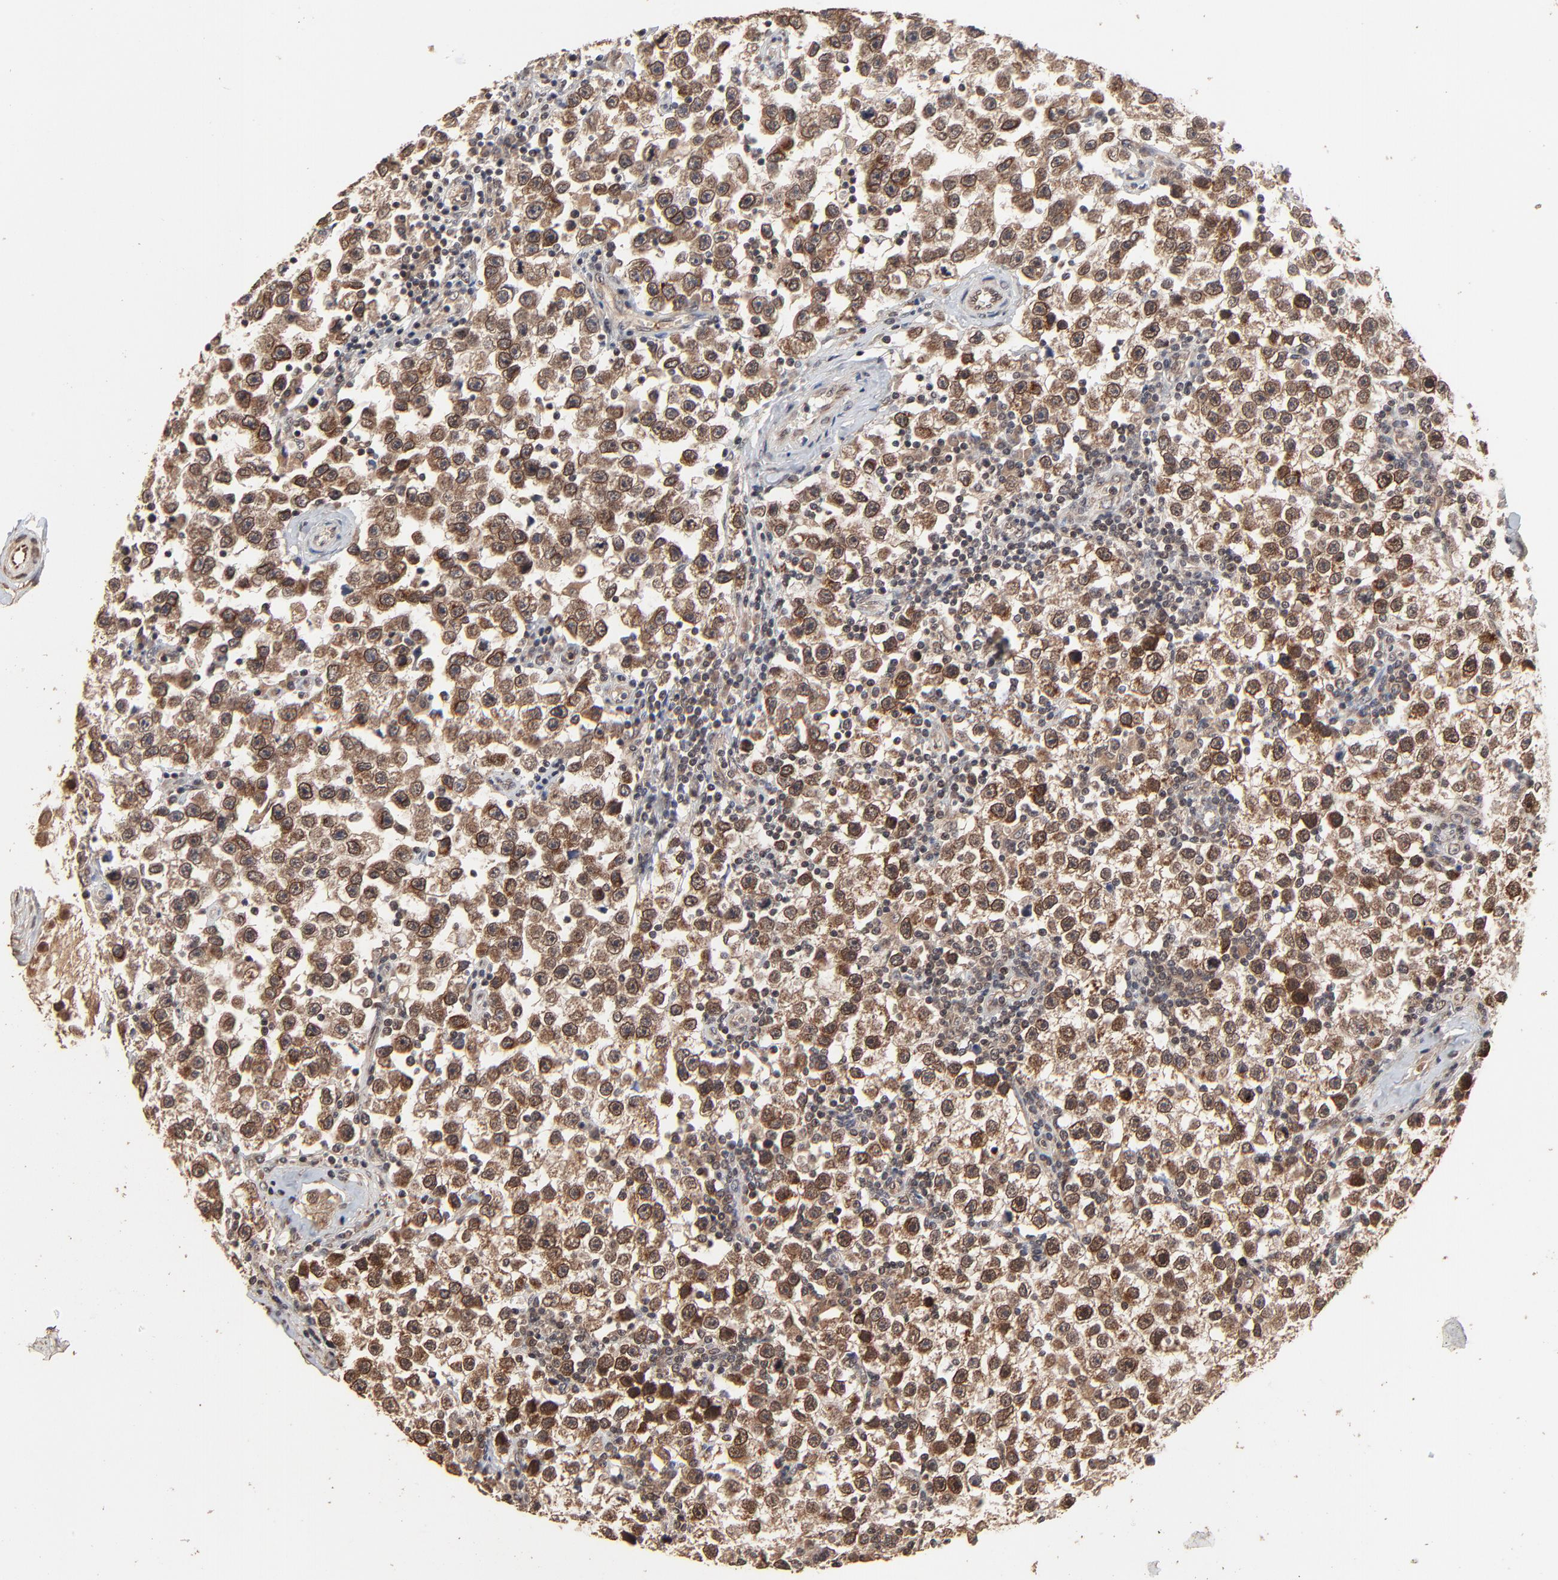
{"staining": {"intensity": "moderate", "quantity": ">75%", "location": "cytoplasmic/membranous,nuclear"}, "tissue": "testis cancer", "cell_type": "Tumor cells", "image_type": "cancer", "snomed": [{"axis": "morphology", "description": "Seminoma, NOS"}, {"axis": "topography", "description": "Testis"}], "caption": "A high-resolution micrograph shows immunohistochemistry staining of testis cancer, which reveals moderate cytoplasmic/membranous and nuclear expression in approximately >75% of tumor cells. The staining is performed using DAB brown chromogen to label protein expression. The nuclei are counter-stained blue using hematoxylin.", "gene": "FAM227A", "patient": {"sex": "male", "age": 32}}